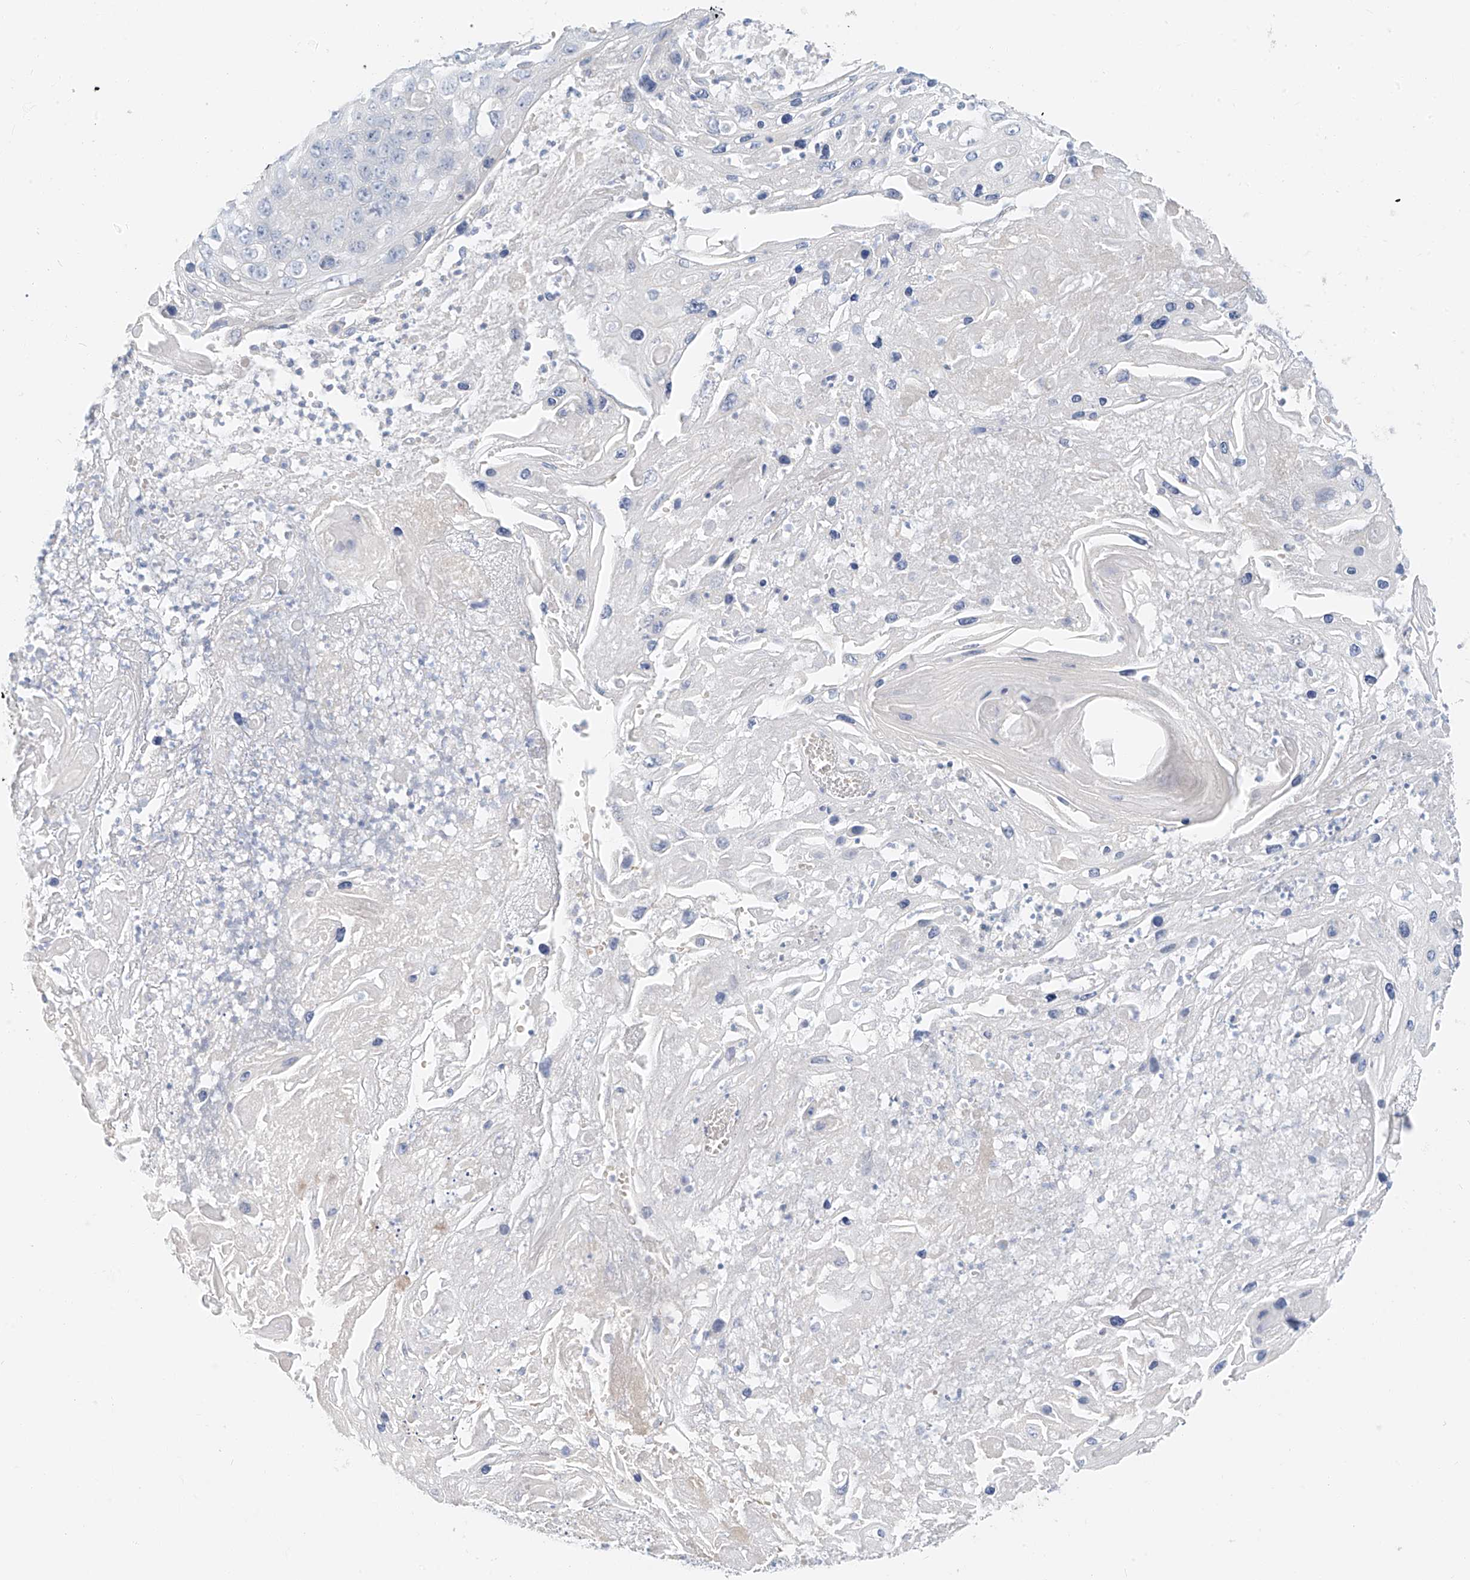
{"staining": {"intensity": "negative", "quantity": "none", "location": "none"}, "tissue": "skin cancer", "cell_type": "Tumor cells", "image_type": "cancer", "snomed": [{"axis": "morphology", "description": "Squamous cell carcinoma, NOS"}, {"axis": "topography", "description": "Skin"}], "caption": "Immunohistochemical staining of skin cancer exhibits no significant expression in tumor cells. (IHC, brightfield microscopy, high magnification).", "gene": "PGC", "patient": {"sex": "male", "age": 55}}